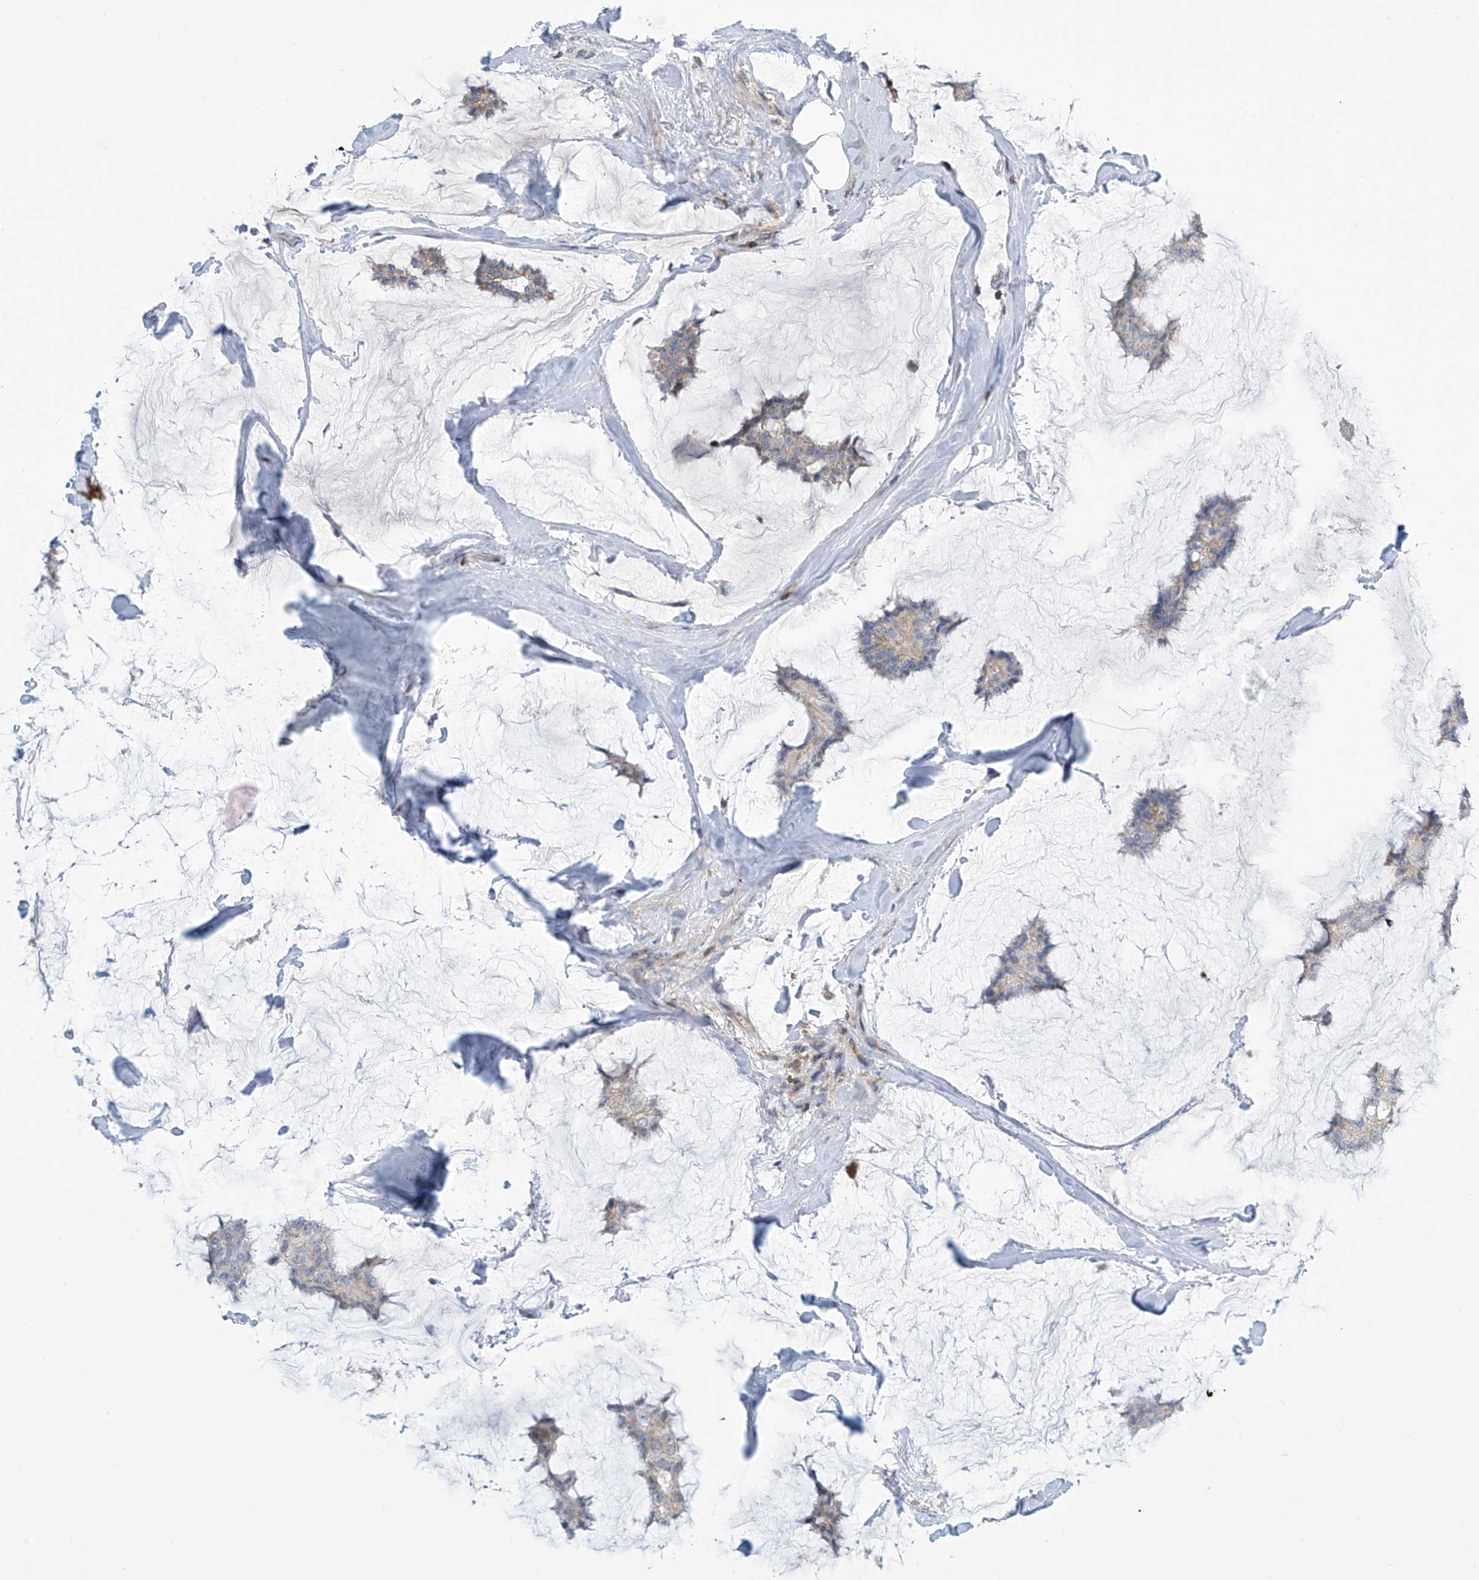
{"staining": {"intensity": "weak", "quantity": "<25%", "location": "cytoplasmic/membranous"}, "tissue": "breast cancer", "cell_type": "Tumor cells", "image_type": "cancer", "snomed": [{"axis": "morphology", "description": "Duct carcinoma"}, {"axis": "topography", "description": "Breast"}], "caption": "High power microscopy histopathology image of an immunohistochemistry photomicrograph of breast invasive ductal carcinoma, revealing no significant staining in tumor cells.", "gene": "IBA57", "patient": {"sex": "female", "age": 93}}